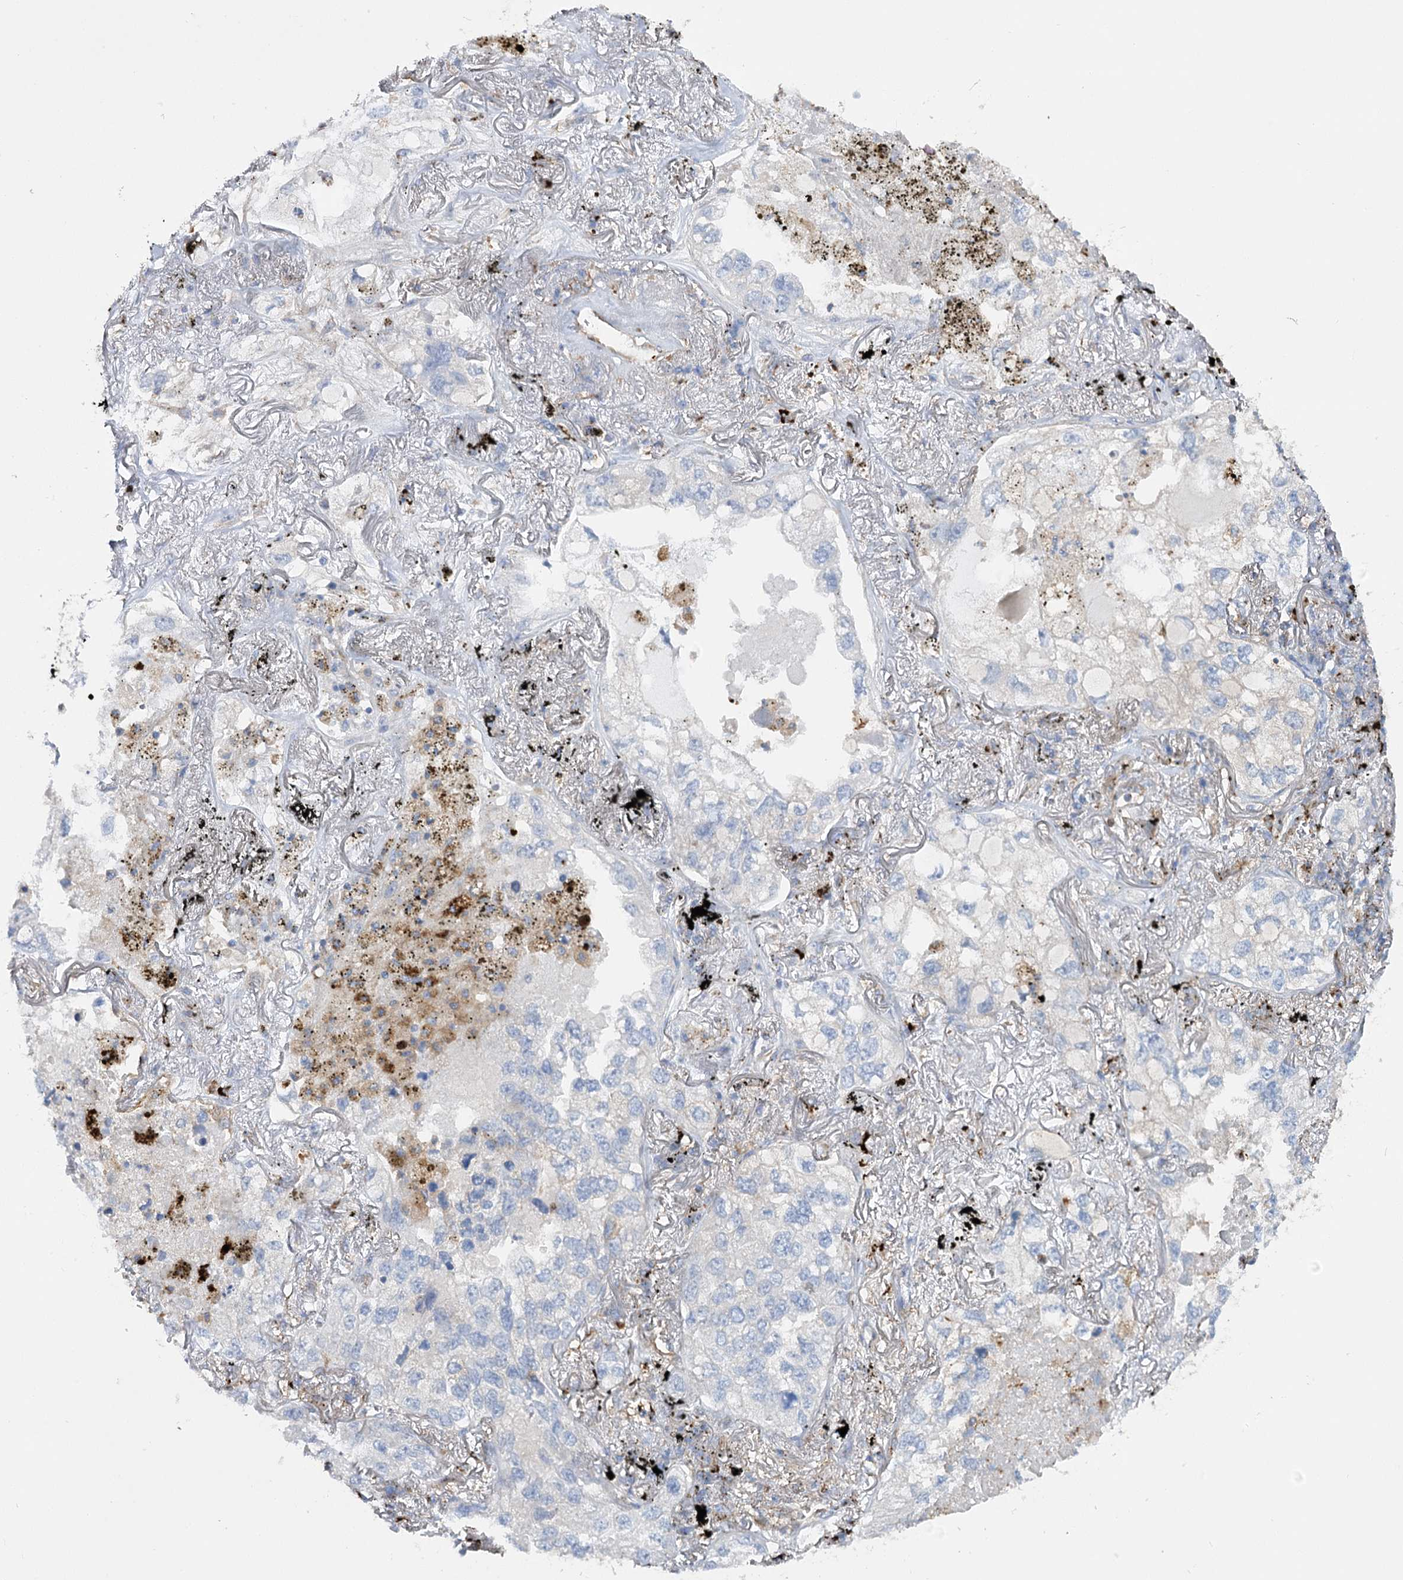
{"staining": {"intensity": "negative", "quantity": "none", "location": "none"}, "tissue": "lung cancer", "cell_type": "Tumor cells", "image_type": "cancer", "snomed": [{"axis": "morphology", "description": "Adenocarcinoma, NOS"}, {"axis": "topography", "description": "Lung"}], "caption": "DAB immunohistochemical staining of adenocarcinoma (lung) displays no significant staining in tumor cells.", "gene": "GUSB", "patient": {"sex": "male", "age": 65}}